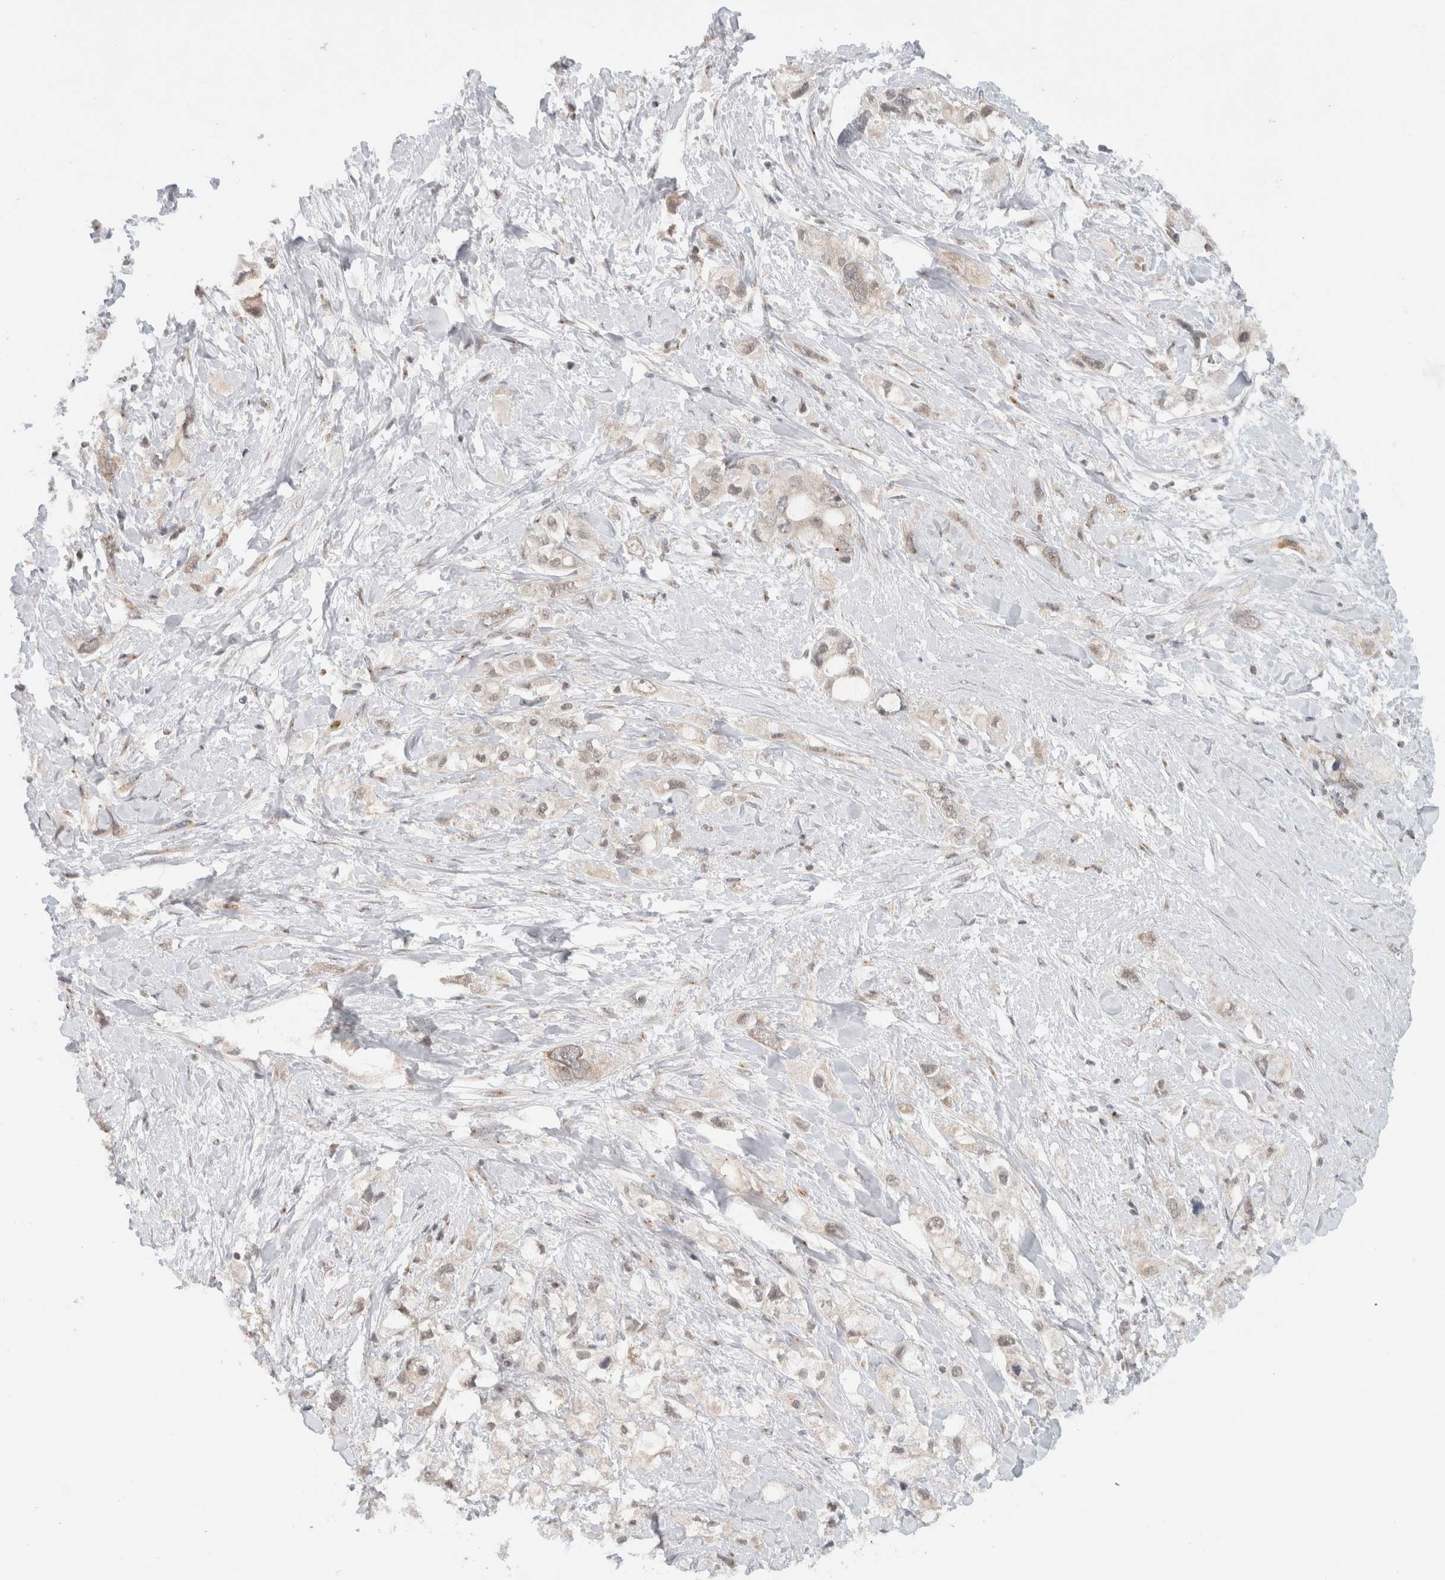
{"staining": {"intensity": "weak", "quantity": "<25%", "location": "cytoplasmic/membranous,nuclear"}, "tissue": "pancreatic cancer", "cell_type": "Tumor cells", "image_type": "cancer", "snomed": [{"axis": "morphology", "description": "Adenocarcinoma, NOS"}, {"axis": "topography", "description": "Pancreas"}], "caption": "This is an IHC photomicrograph of human adenocarcinoma (pancreatic). There is no expression in tumor cells.", "gene": "CMC2", "patient": {"sex": "female", "age": 56}}